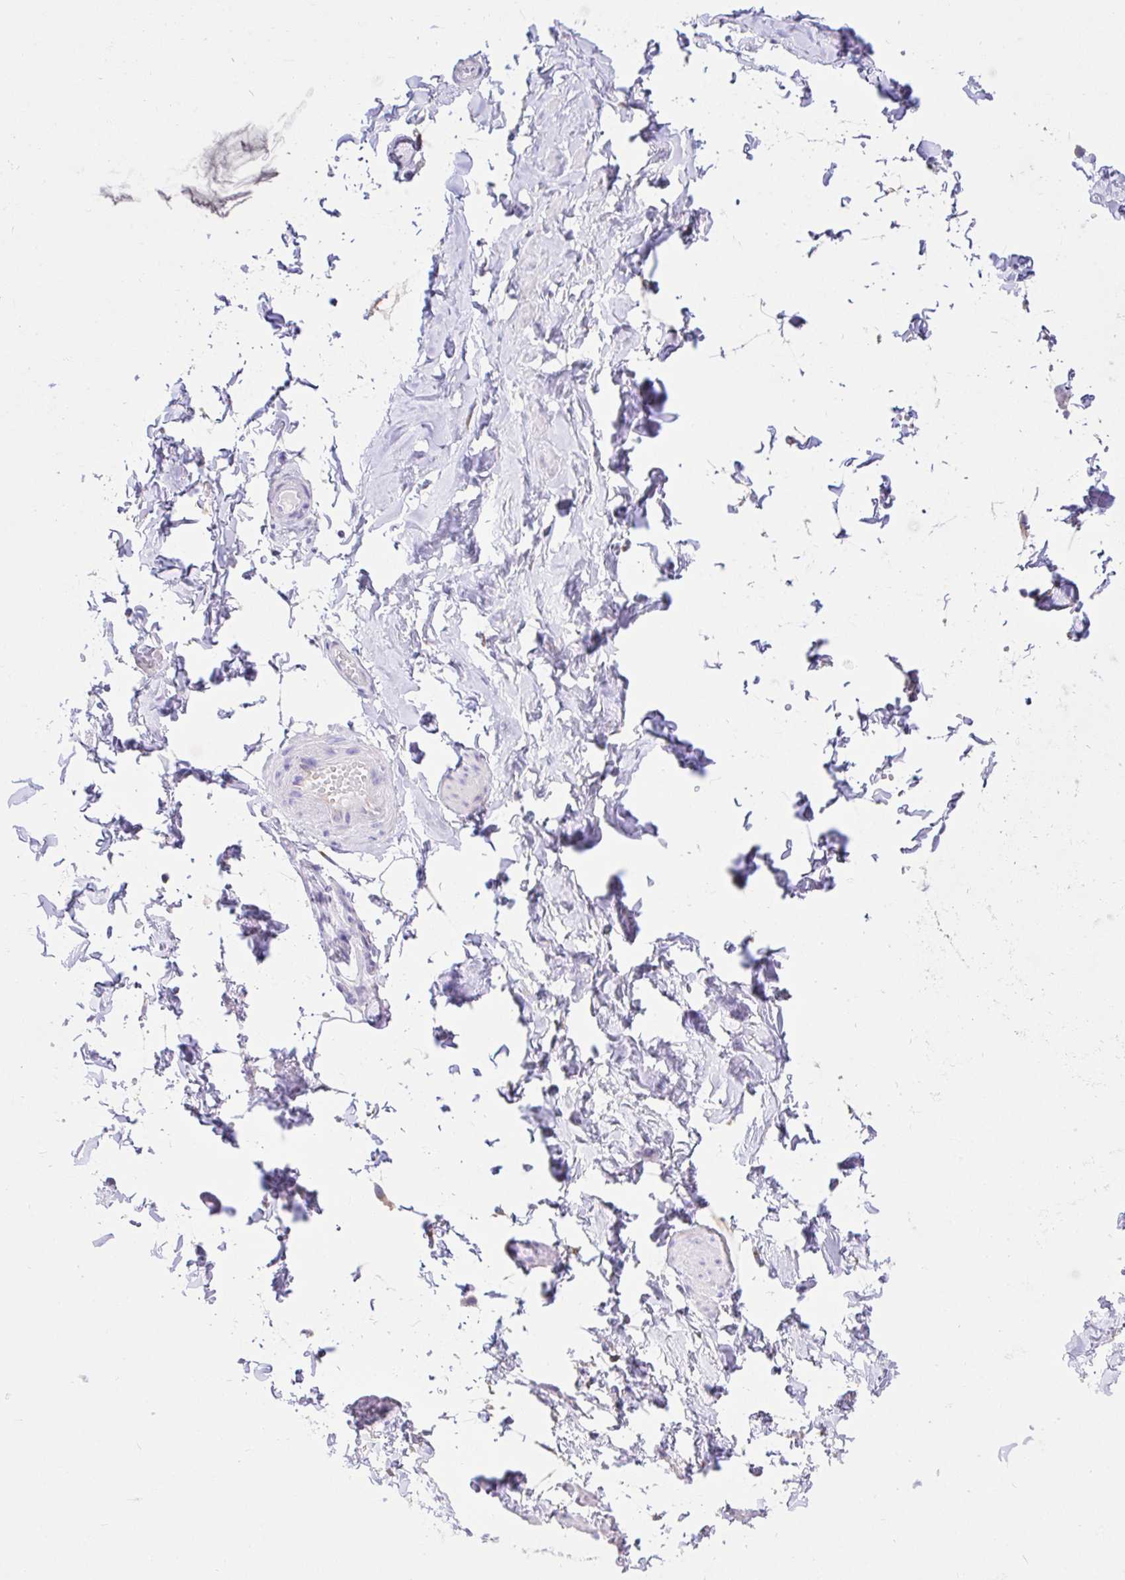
{"staining": {"intensity": "negative", "quantity": "none", "location": "none"}, "tissue": "adipose tissue", "cell_type": "Adipocytes", "image_type": "normal", "snomed": [{"axis": "morphology", "description": "Normal tissue, NOS"}, {"axis": "topography", "description": "Epididymis, spermatic cord, NOS"}, {"axis": "topography", "description": "Epididymis"}, {"axis": "topography", "description": "Peripheral nerve tissue"}], "caption": "Benign adipose tissue was stained to show a protein in brown. There is no significant expression in adipocytes. Brightfield microscopy of immunohistochemistry stained with DAB (3,3'-diaminobenzidine) (brown) and hematoxylin (blue), captured at high magnification.", "gene": "CCDC62", "patient": {"sex": "male", "age": 29}}